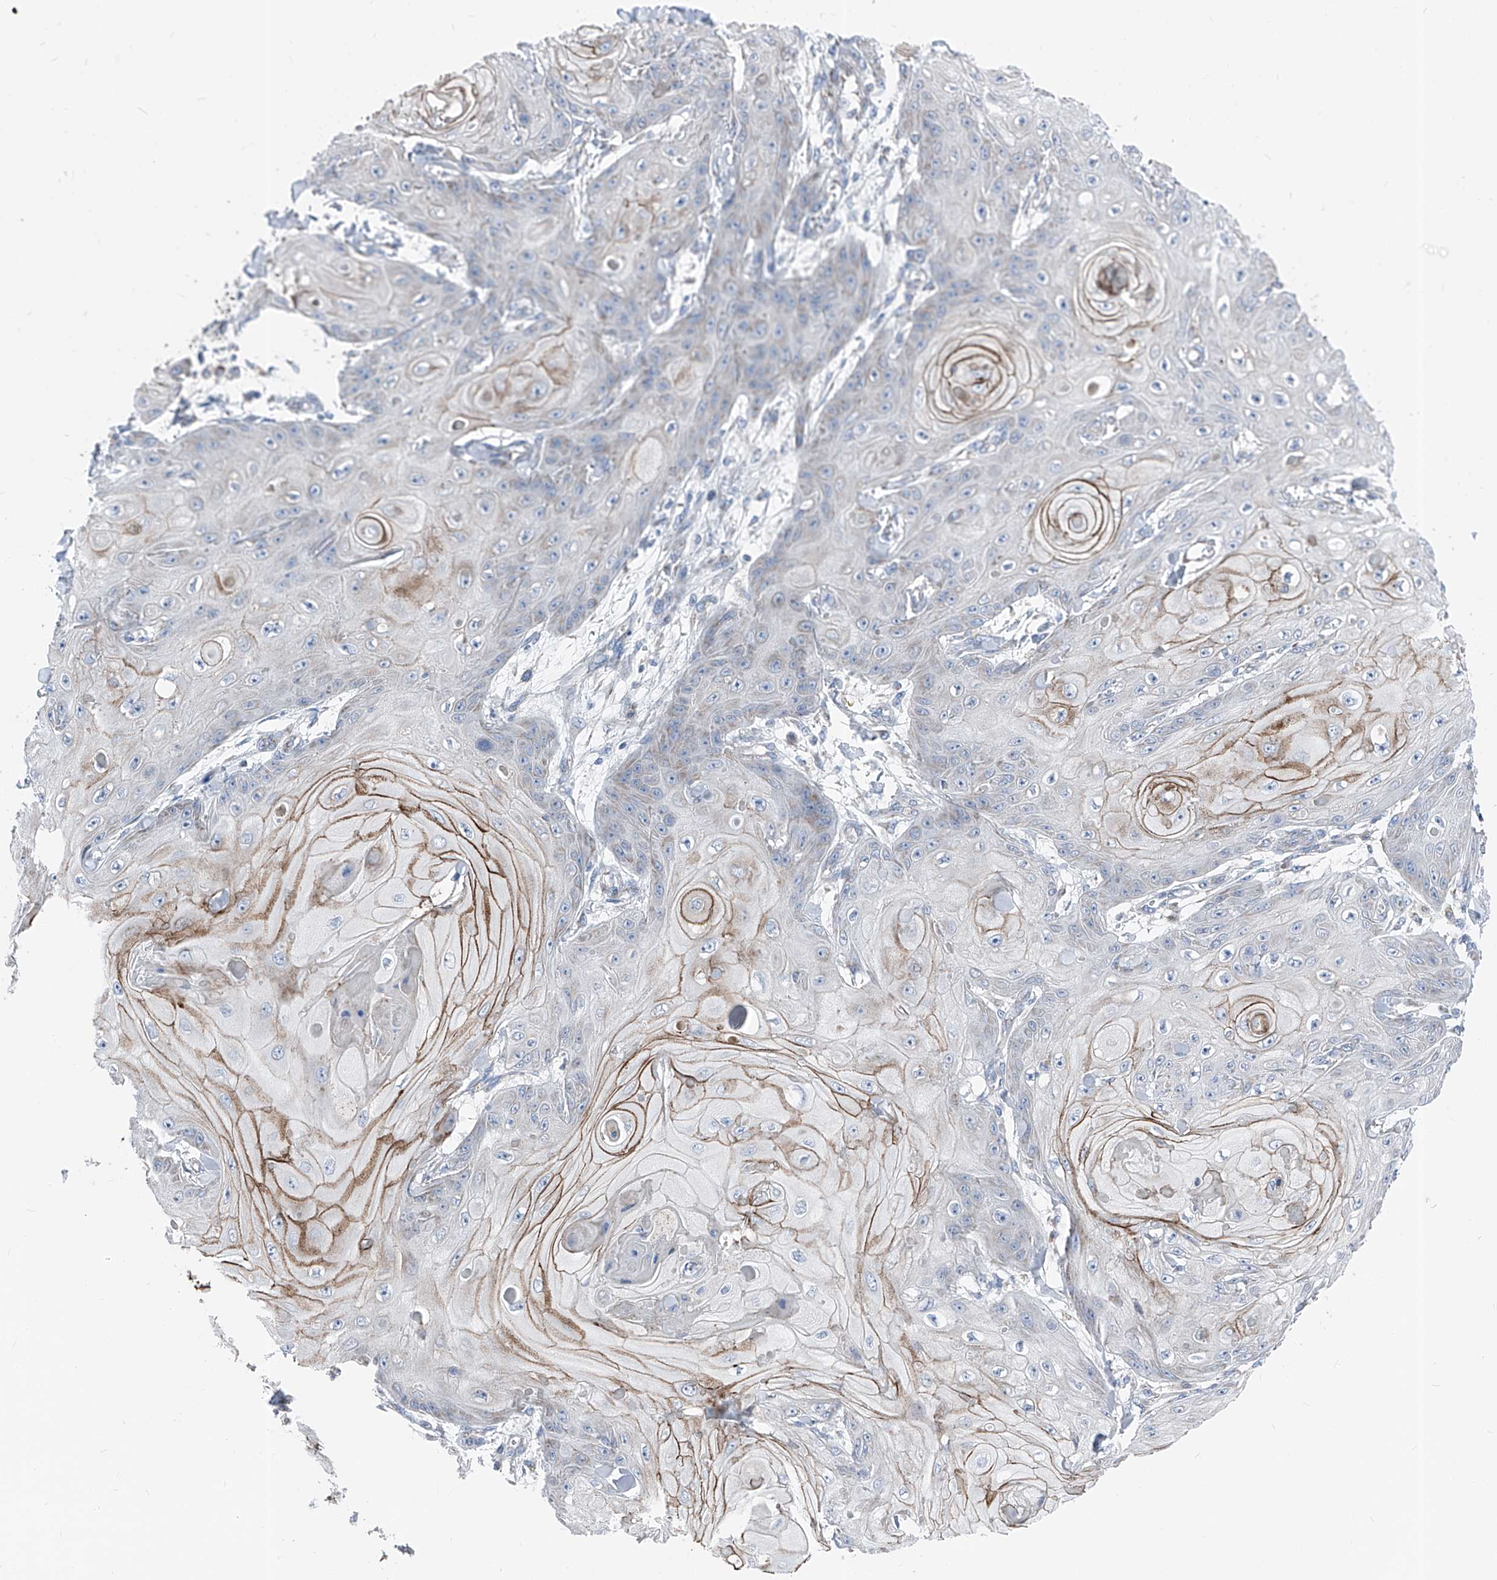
{"staining": {"intensity": "negative", "quantity": "none", "location": "none"}, "tissue": "skin cancer", "cell_type": "Tumor cells", "image_type": "cancer", "snomed": [{"axis": "morphology", "description": "Squamous cell carcinoma, NOS"}, {"axis": "topography", "description": "Skin"}], "caption": "An image of human skin squamous cell carcinoma is negative for staining in tumor cells. (Brightfield microscopy of DAB (3,3'-diaminobenzidine) immunohistochemistry at high magnification).", "gene": "AGPS", "patient": {"sex": "male", "age": 74}}